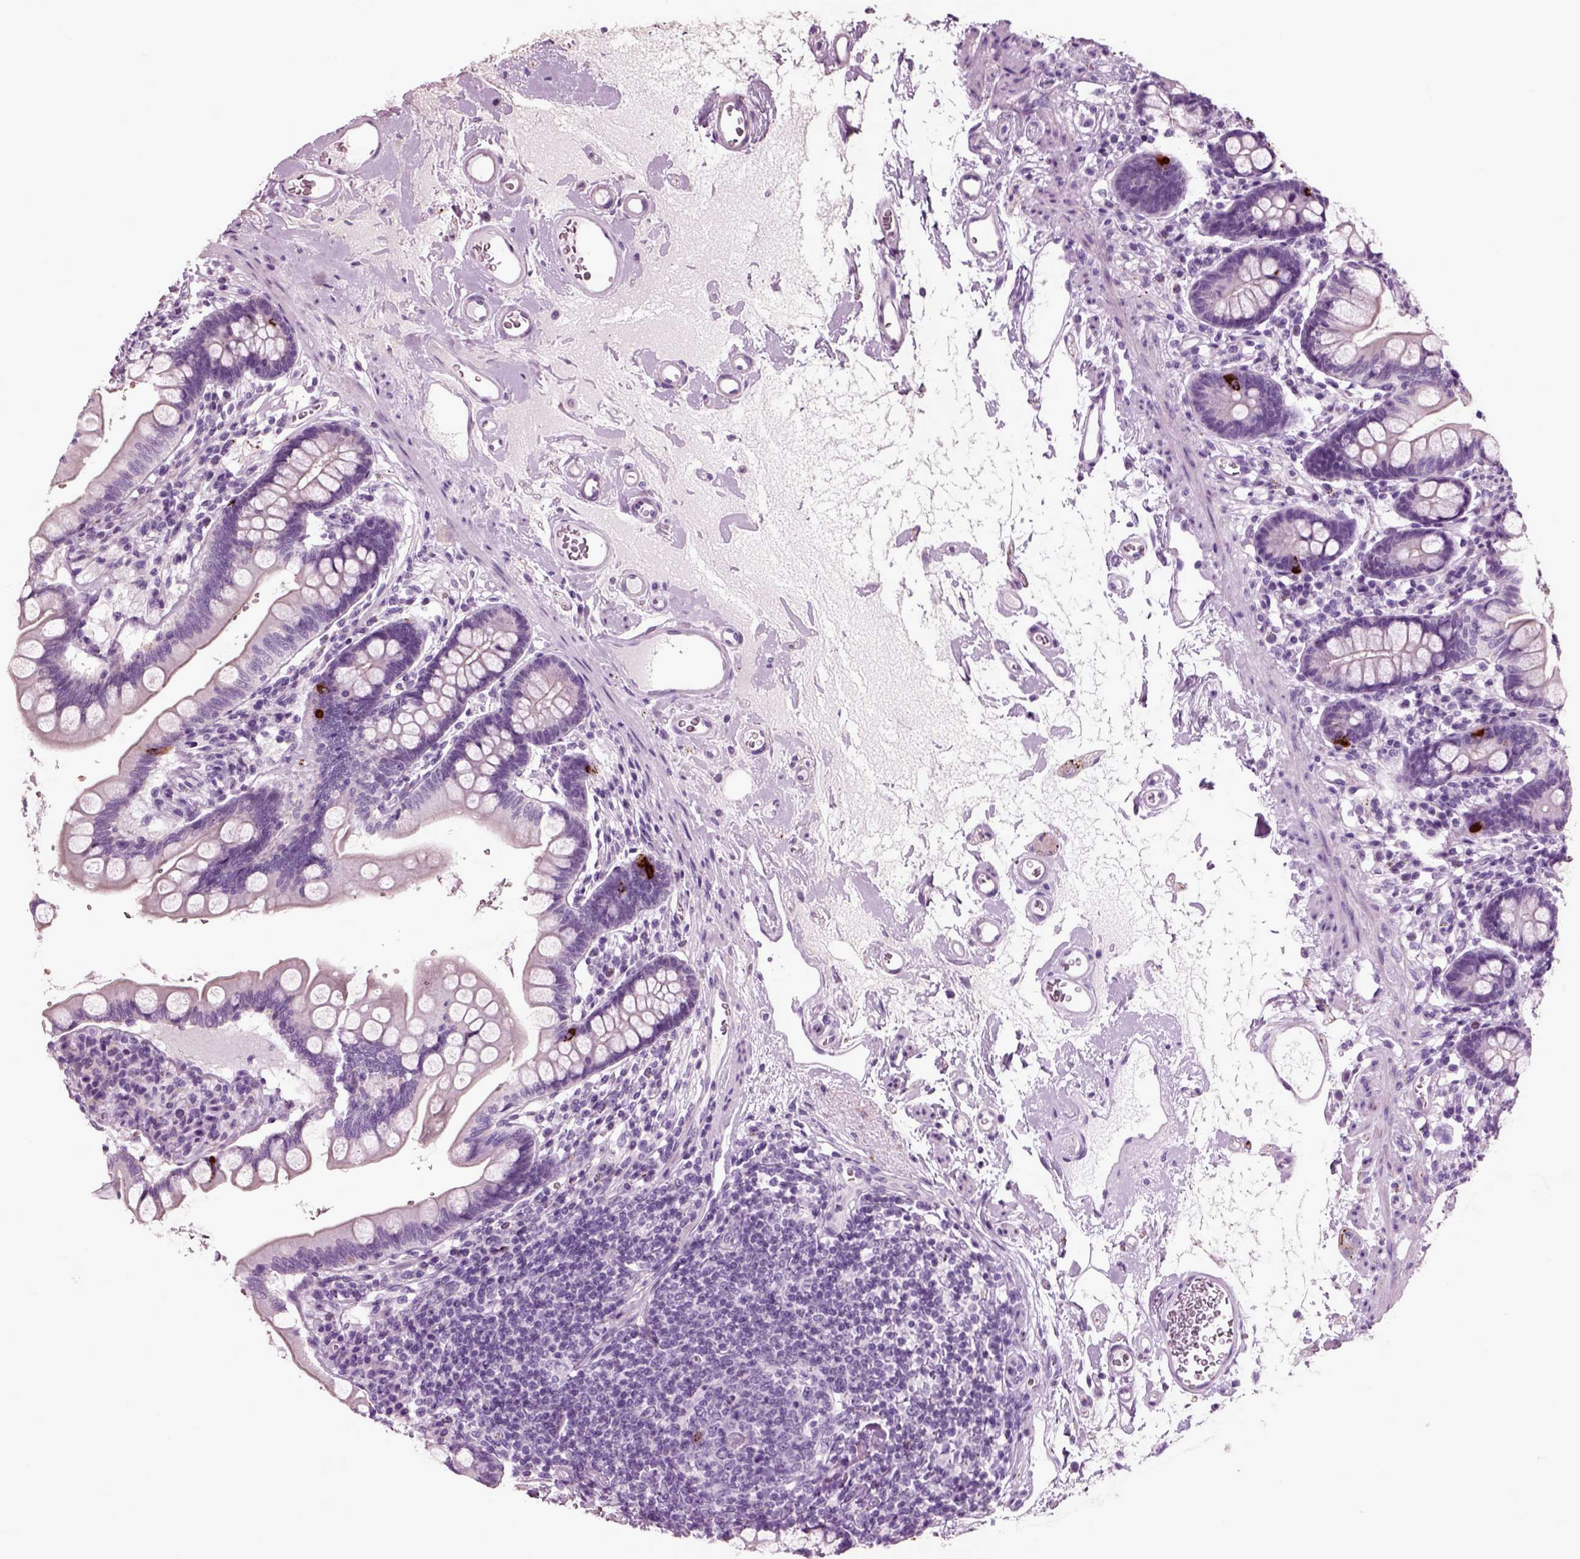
{"staining": {"intensity": "strong", "quantity": "<25%", "location": "cytoplasmic/membranous"}, "tissue": "small intestine", "cell_type": "Glandular cells", "image_type": "normal", "snomed": [{"axis": "morphology", "description": "Normal tissue, NOS"}, {"axis": "topography", "description": "Small intestine"}], "caption": "A medium amount of strong cytoplasmic/membranous positivity is present in approximately <25% of glandular cells in unremarkable small intestine. The protein is stained brown, and the nuclei are stained in blue (DAB IHC with brightfield microscopy, high magnification).", "gene": "CHGB", "patient": {"sex": "female", "age": 56}}